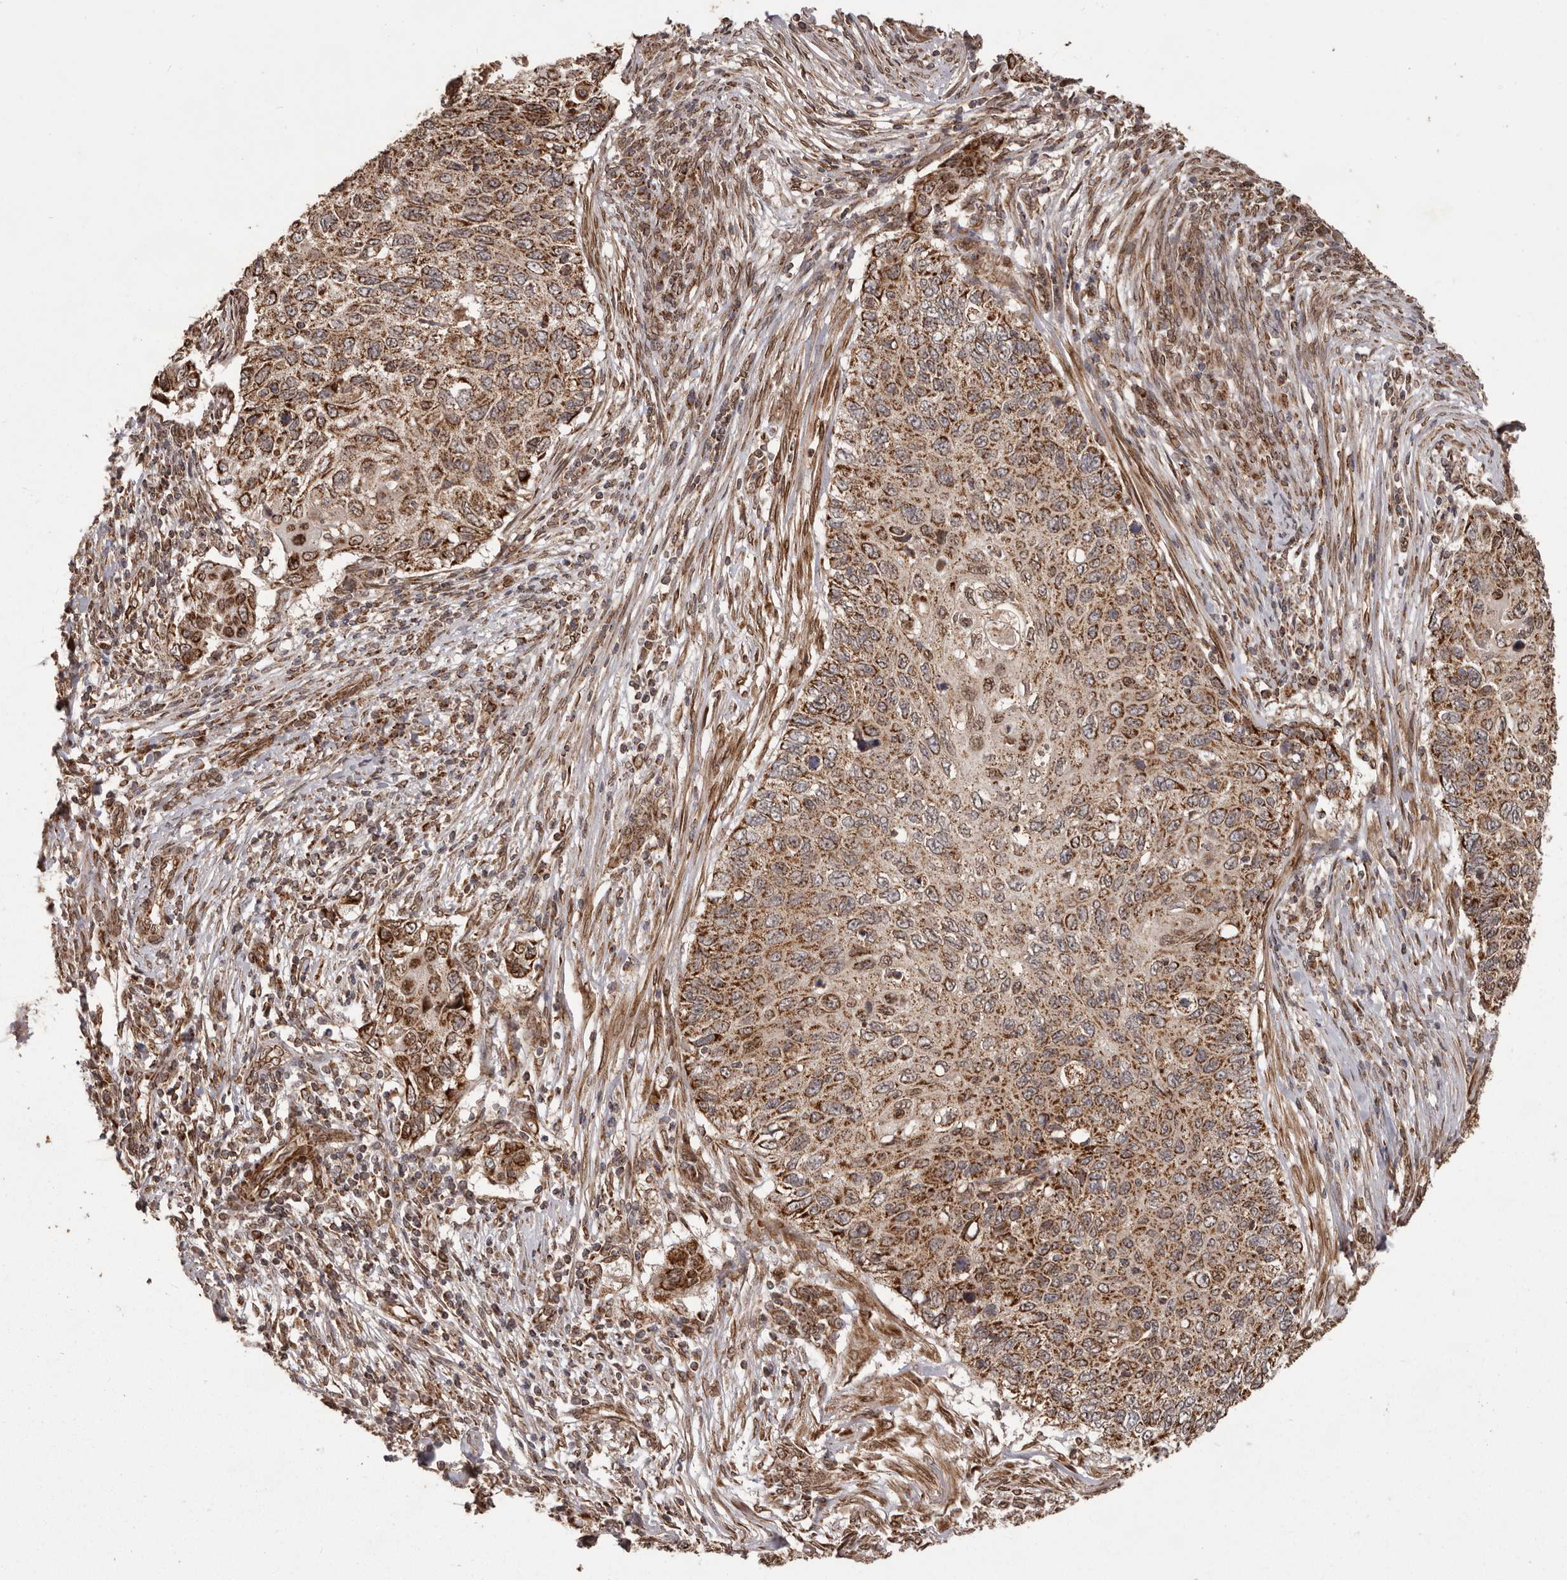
{"staining": {"intensity": "strong", "quantity": ">75%", "location": "cytoplasmic/membranous"}, "tissue": "cervical cancer", "cell_type": "Tumor cells", "image_type": "cancer", "snomed": [{"axis": "morphology", "description": "Squamous cell carcinoma, NOS"}, {"axis": "topography", "description": "Cervix"}], "caption": "An immunohistochemistry micrograph of tumor tissue is shown. Protein staining in brown shows strong cytoplasmic/membranous positivity in cervical cancer (squamous cell carcinoma) within tumor cells.", "gene": "CHRM2", "patient": {"sex": "female", "age": 70}}